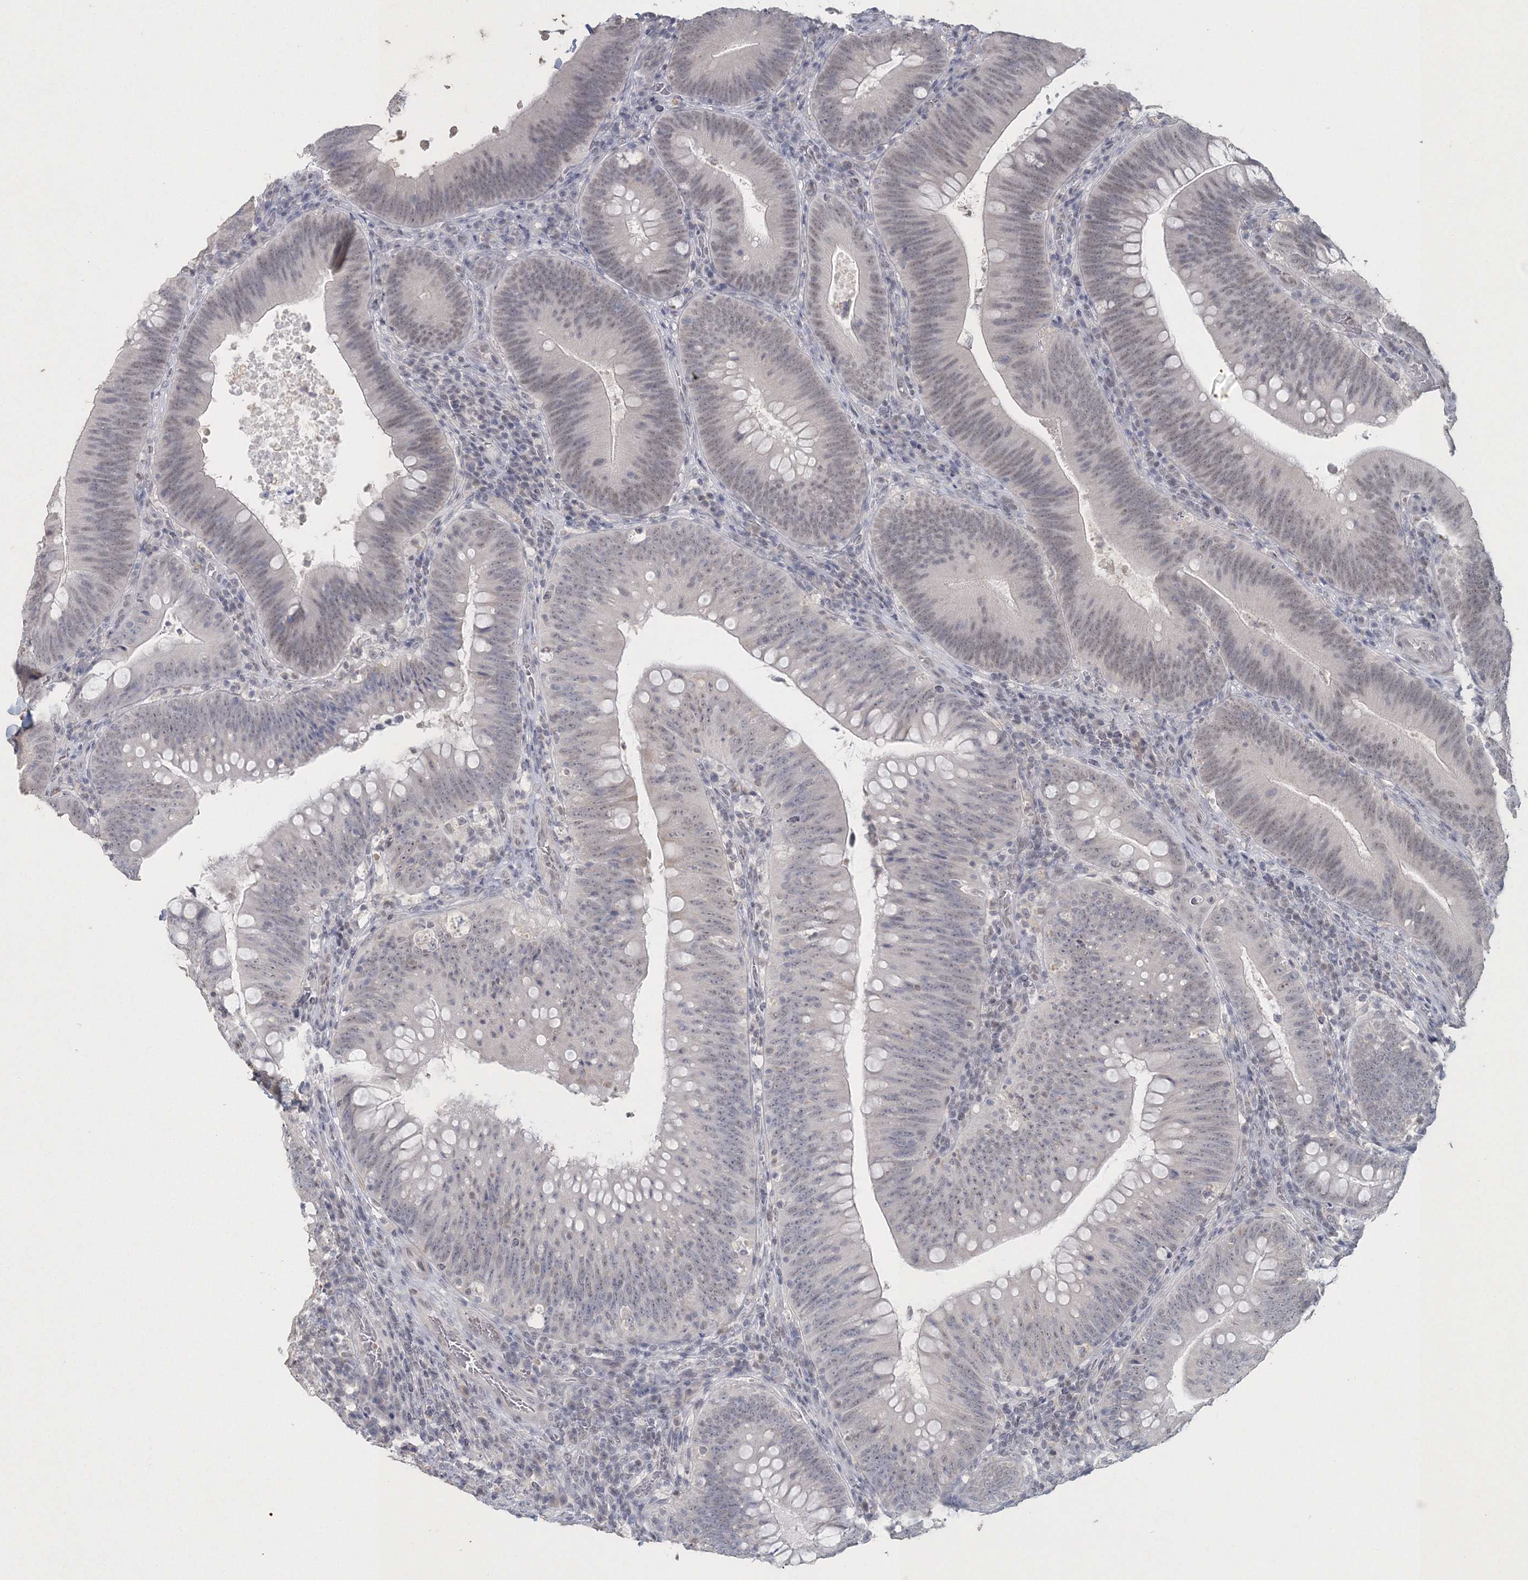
{"staining": {"intensity": "negative", "quantity": "none", "location": "none"}, "tissue": "colorectal cancer", "cell_type": "Tumor cells", "image_type": "cancer", "snomed": [{"axis": "morphology", "description": "Normal tissue, NOS"}, {"axis": "topography", "description": "Colon"}], "caption": "Colorectal cancer was stained to show a protein in brown. There is no significant positivity in tumor cells.", "gene": "UIMC1", "patient": {"sex": "female", "age": 82}}